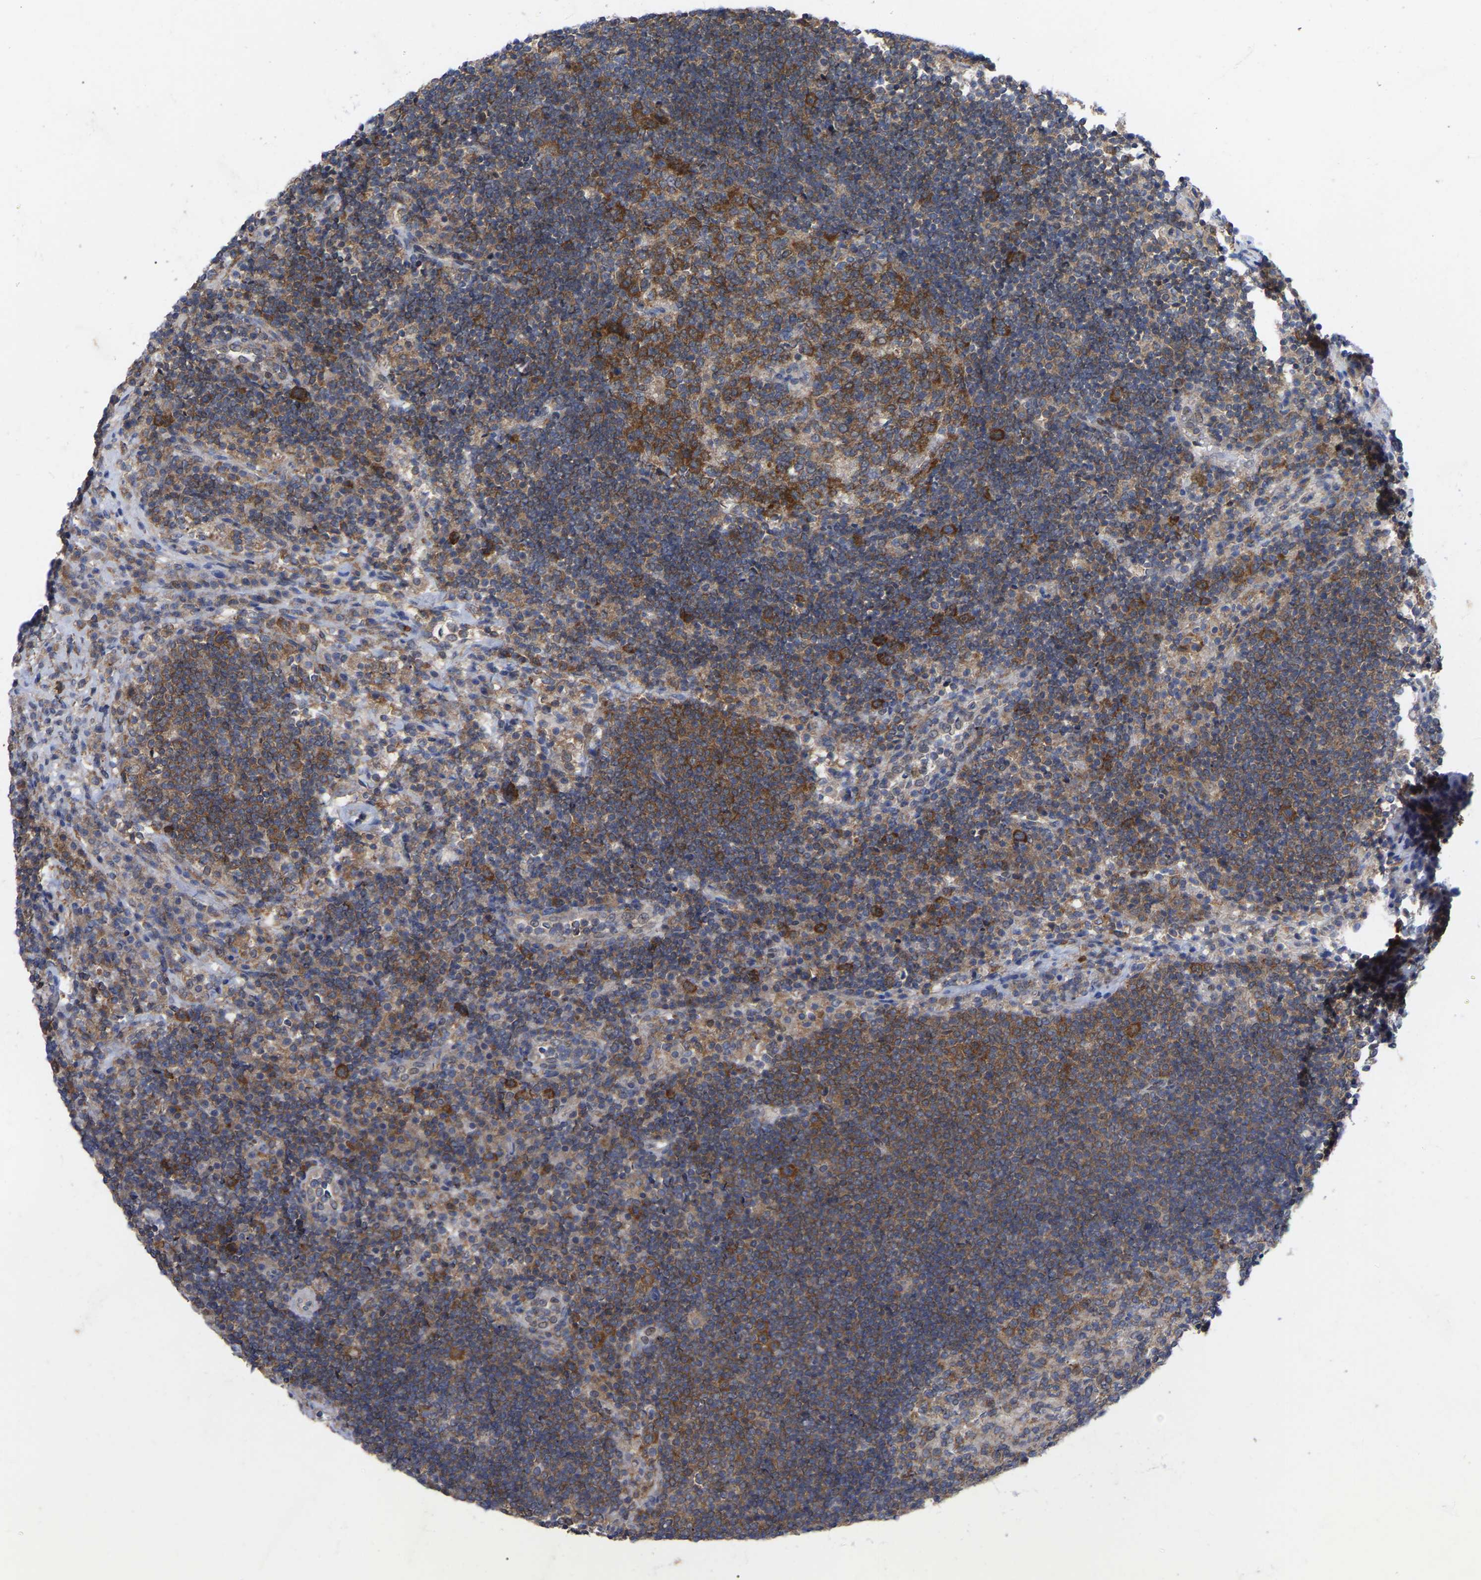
{"staining": {"intensity": "strong", "quantity": "25%-75%", "location": "cytoplasmic/membranous"}, "tissue": "lymph node", "cell_type": "Germinal center cells", "image_type": "normal", "snomed": [{"axis": "morphology", "description": "Normal tissue, NOS"}, {"axis": "topography", "description": "Lymph node"}], "caption": "A high-resolution photomicrograph shows immunohistochemistry (IHC) staining of benign lymph node, which displays strong cytoplasmic/membranous staining in approximately 25%-75% of germinal center cells. (Brightfield microscopy of DAB IHC at high magnification).", "gene": "TCP1", "patient": {"sex": "female", "age": 53}}